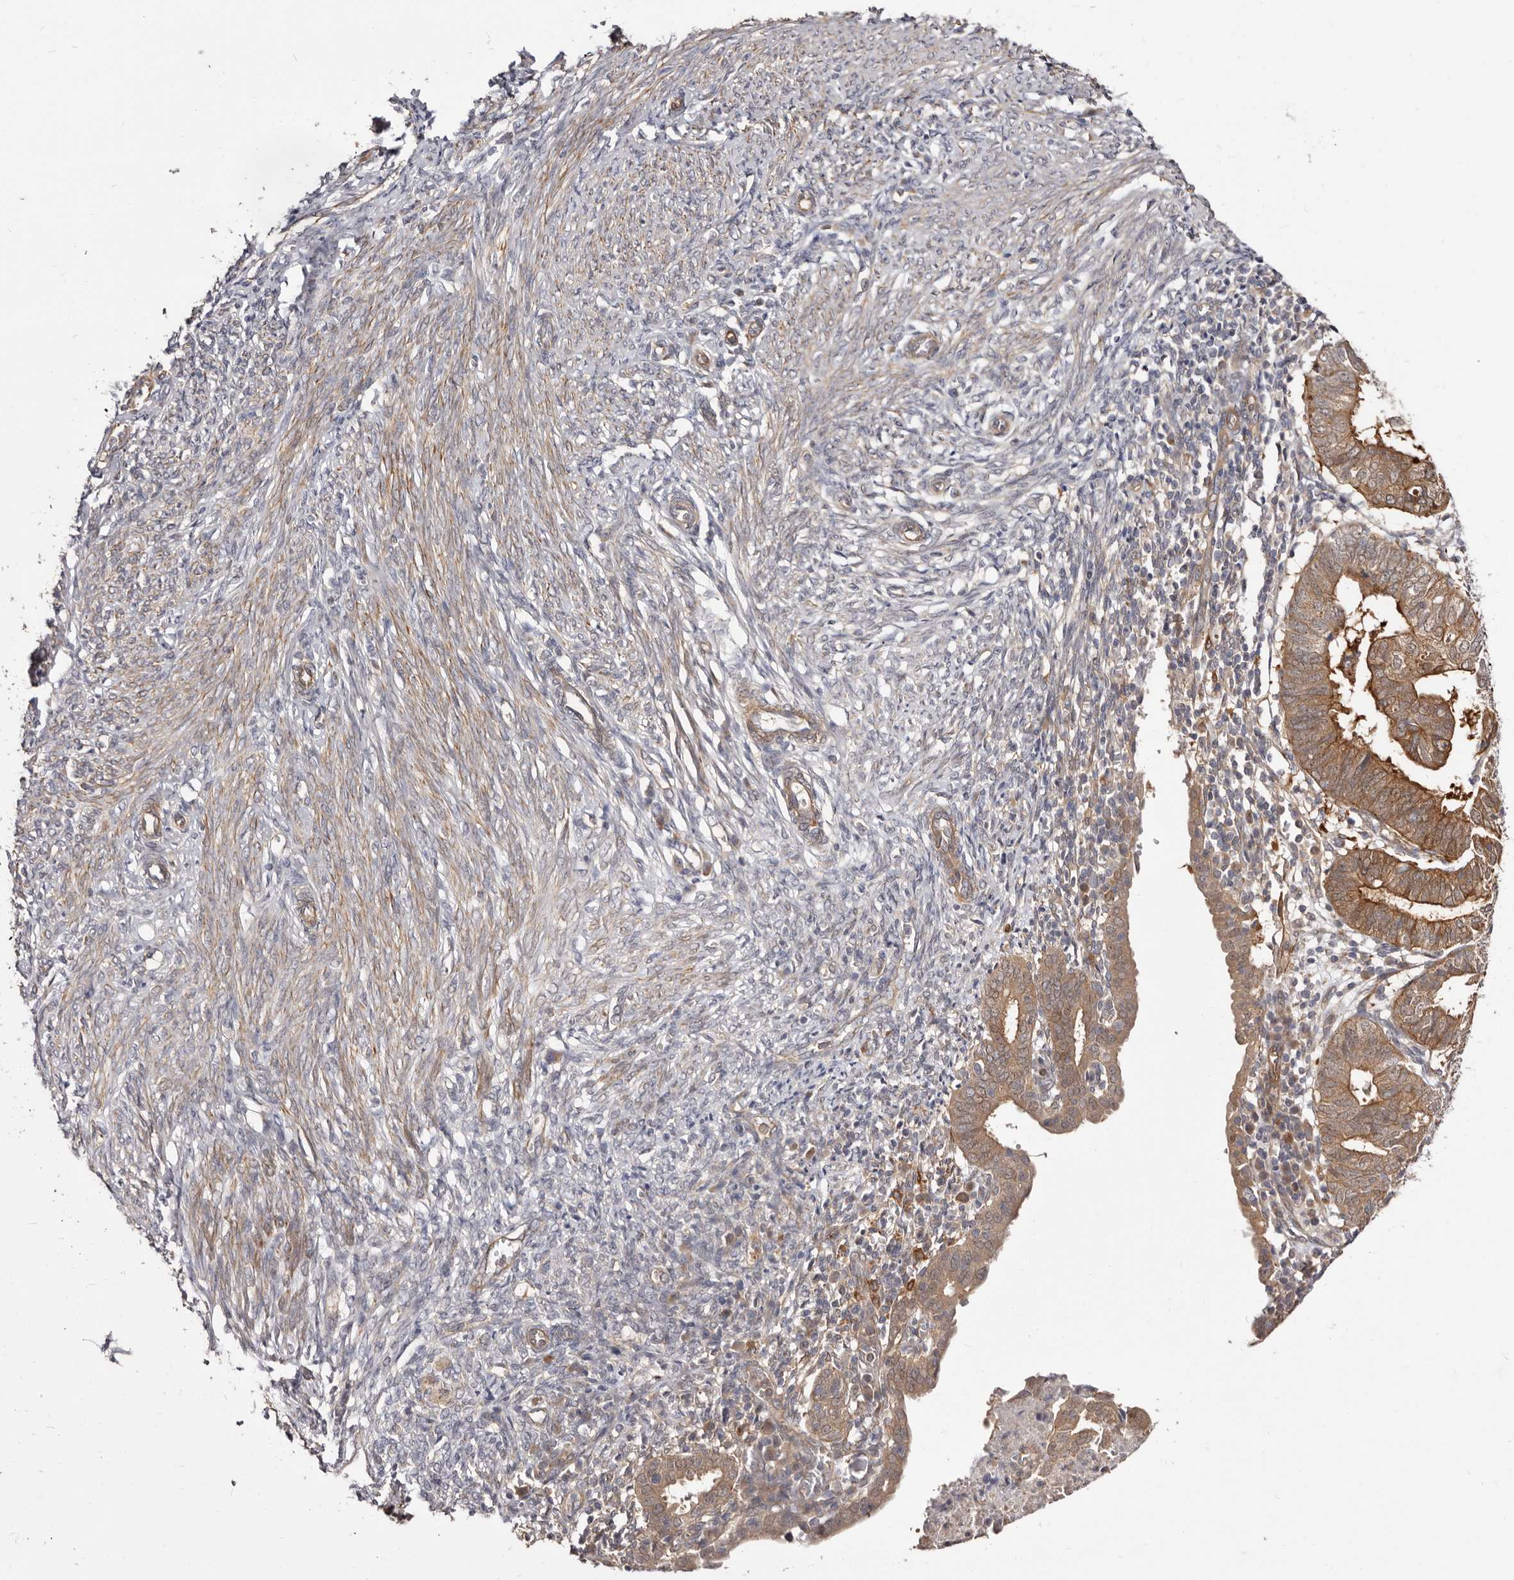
{"staining": {"intensity": "moderate", "quantity": ">75%", "location": "cytoplasmic/membranous"}, "tissue": "endometrial cancer", "cell_type": "Tumor cells", "image_type": "cancer", "snomed": [{"axis": "morphology", "description": "Adenocarcinoma, NOS"}, {"axis": "topography", "description": "Uterus"}], "caption": "Immunohistochemical staining of human endometrial cancer (adenocarcinoma) shows medium levels of moderate cytoplasmic/membranous protein positivity in about >75% of tumor cells.", "gene": "GPATCH4", "patient": {"sex": "female", "age": 77}}